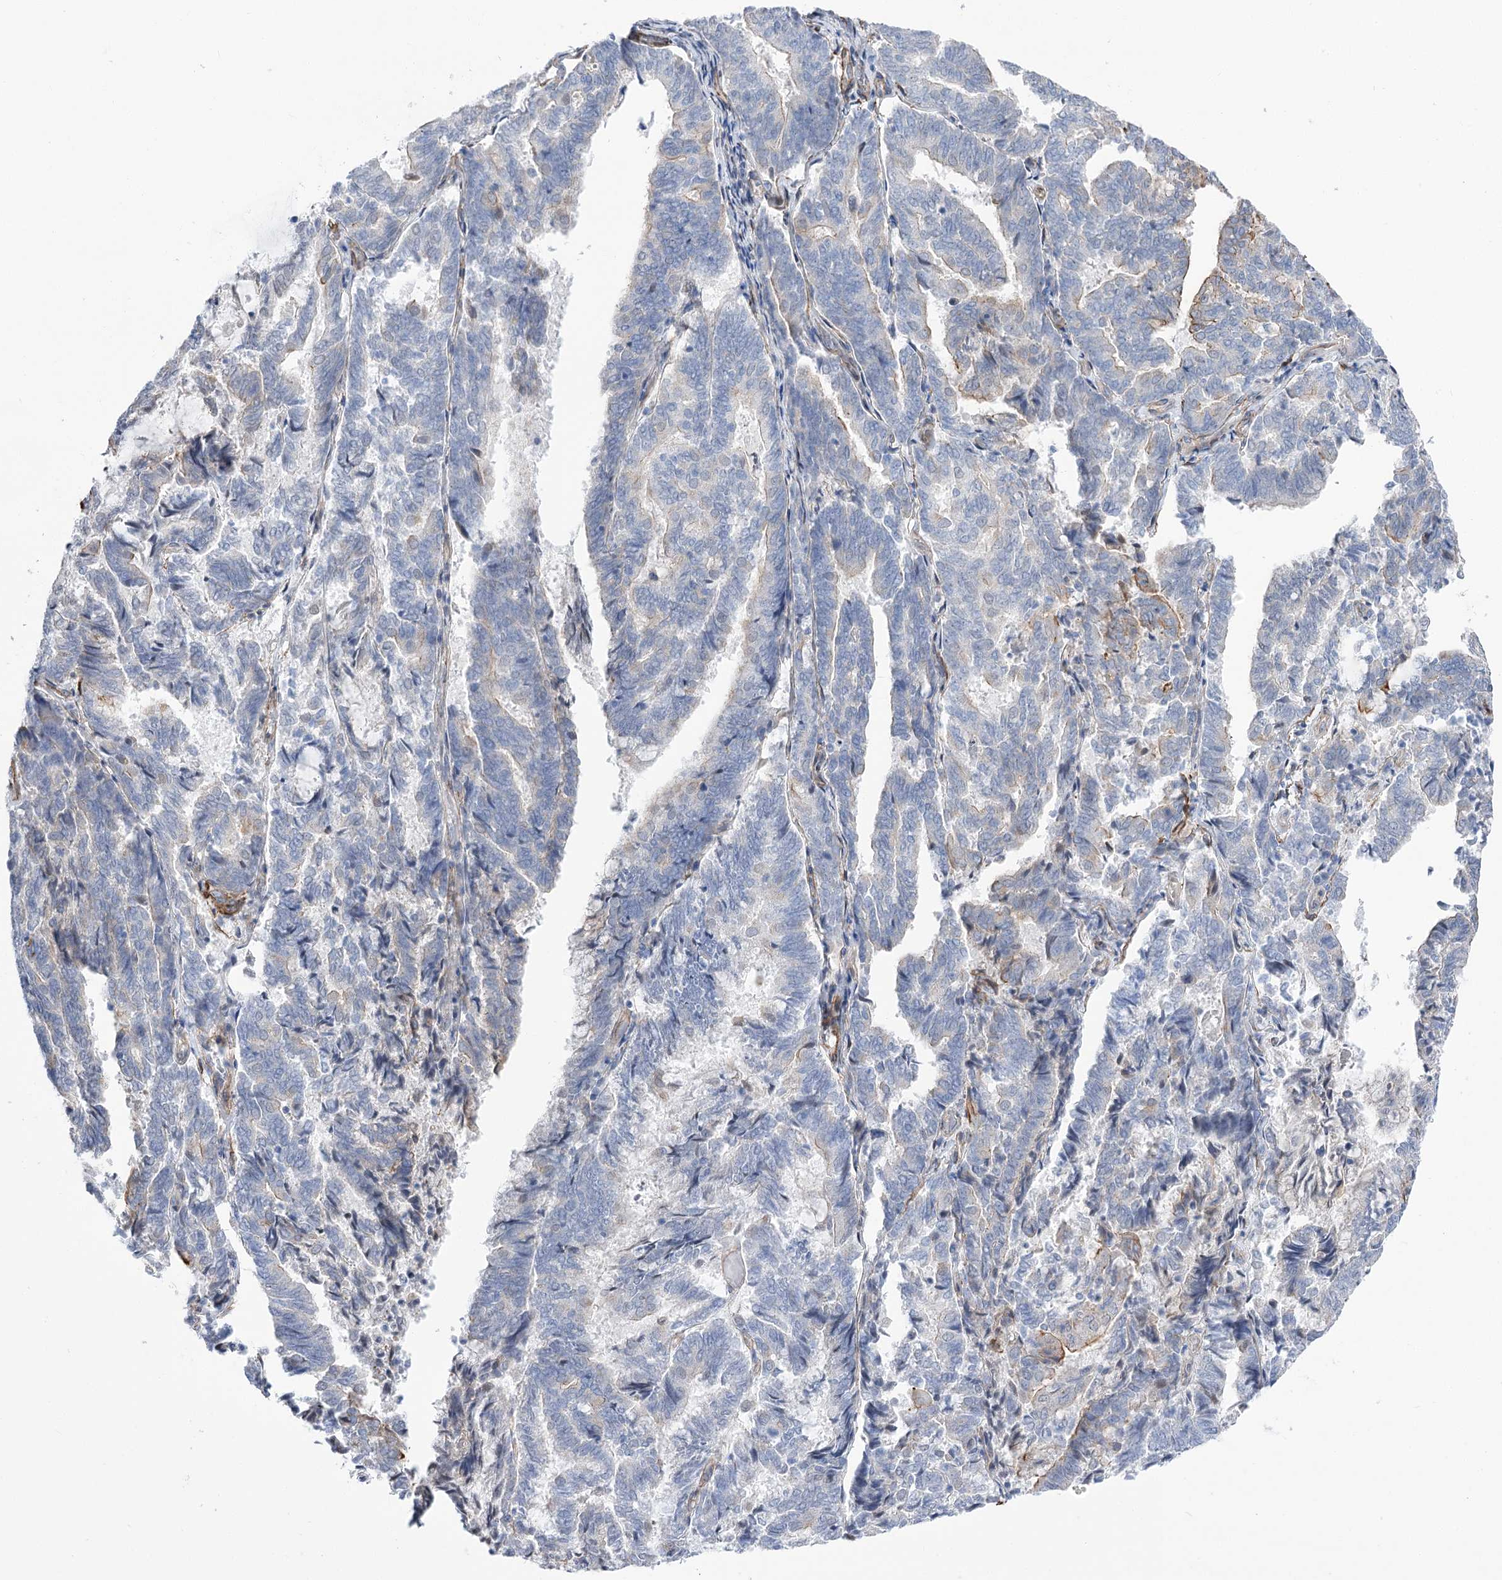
{"staining": {"intensity": "negative", "quantity": "none", "location": "none"}, "tissue": "endometrial cancer", "cell_type": "Tumor cells", "image_type": "cancer", "snomed": [{"axis": "morphology", "description": "Adenocarcinoma, NOS"}, {"axis": "topography", "description": "Endometrium"}], "caption": "Immunohistochemistry photomicrograph of neoplastic tissue: endometrial cancer stained with DAB (3,3'-diaminobenzidine) displays no significant protein expression in tumor cells.", "gene": "WASHC3", "patient": {"sex": "female", "age": 80}}